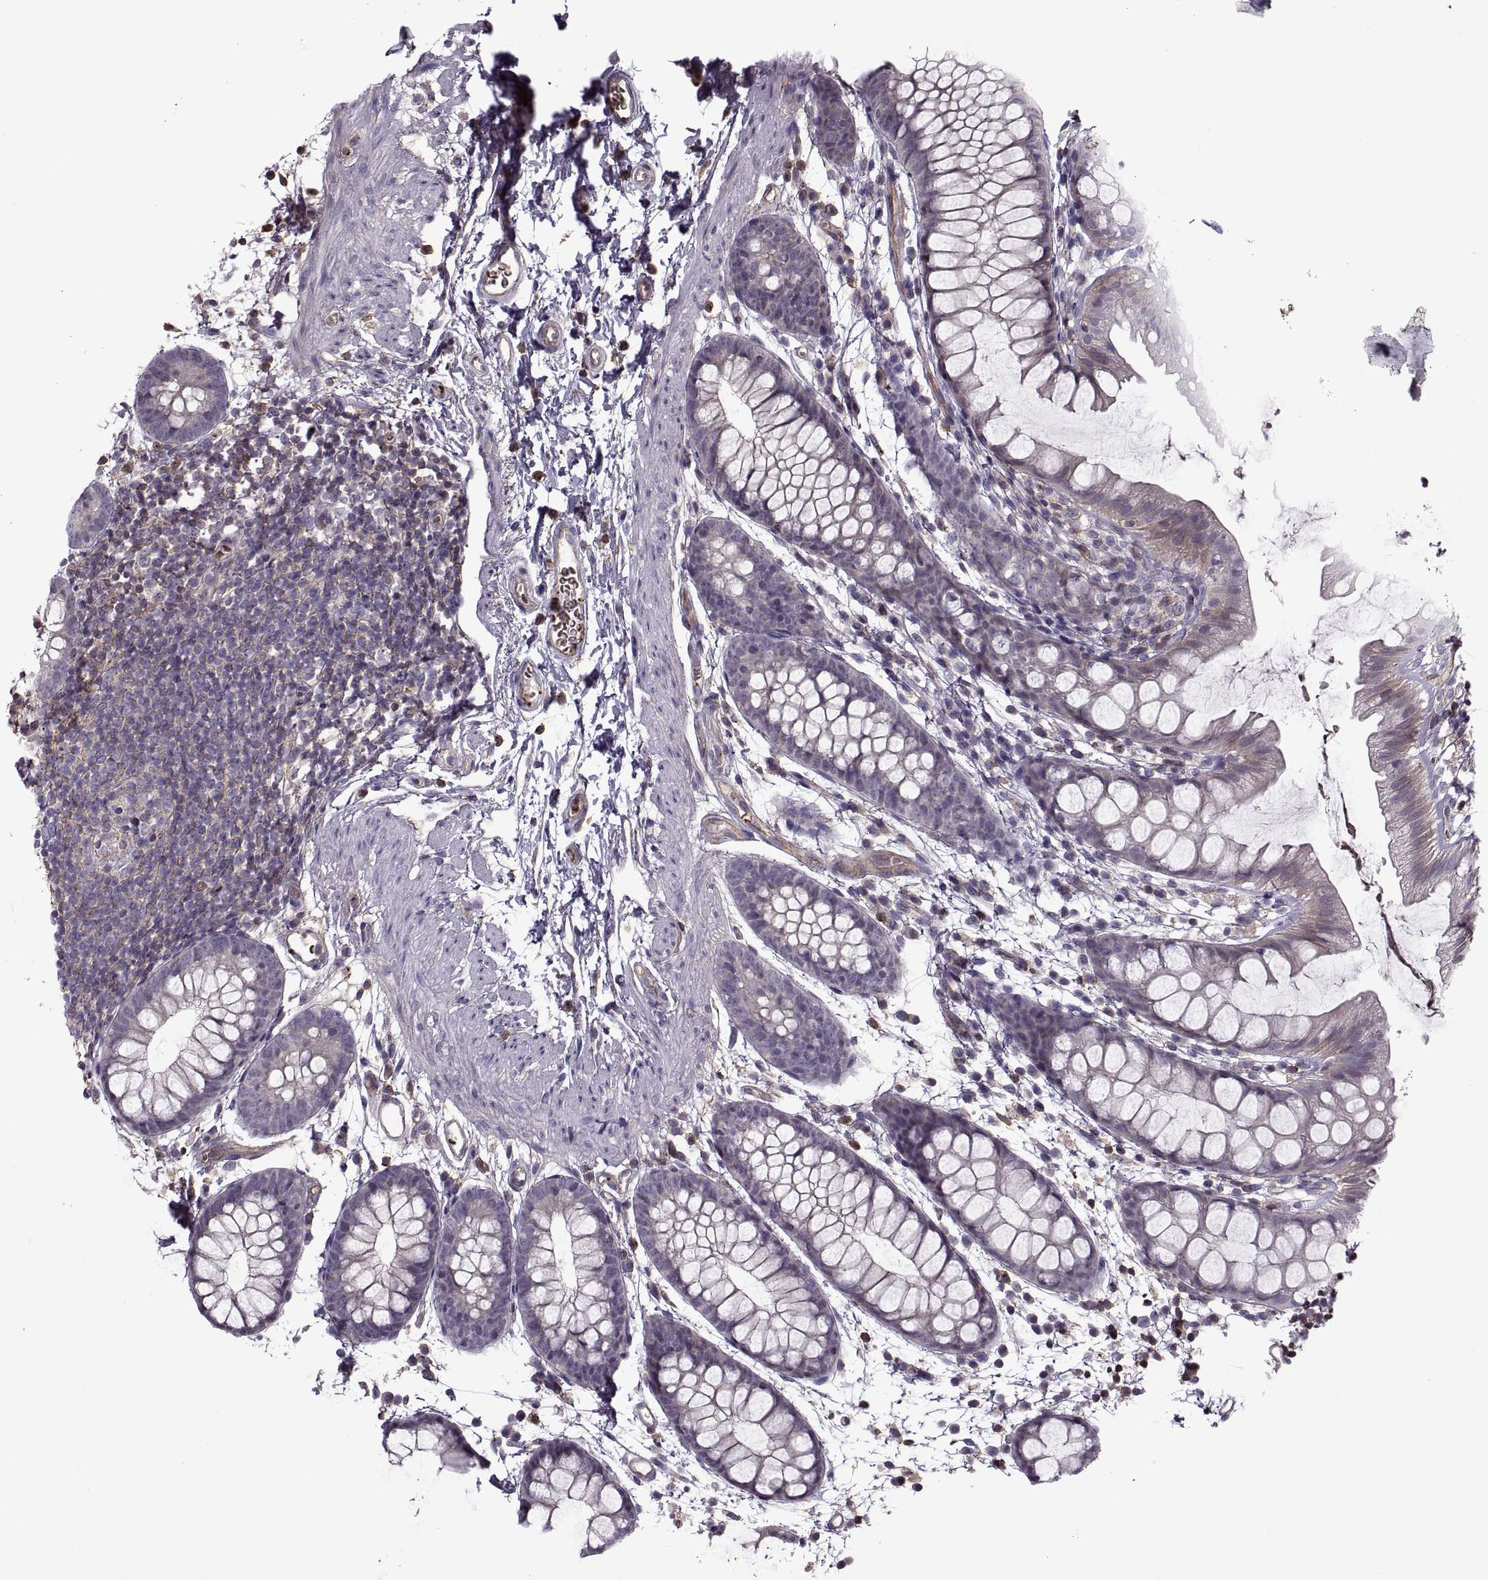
{"staining": {"intensity": "negative", "quantity": "none", "location": "none"}, "tissue": "rectum", "cell_type": "Glandular cells", "image_type": "normal", "snomed": [{"axis": "morphology", "description": "Normal tissue, NOS"}, {"axis": "topography", "description": "Rectum"}], "caption": "High magnification brightfield microscopy of normal rectum stained with DAB (brown) and counterstained with hematoxylin (blue): glandular cells show no significant expression.", "gene": "SLC2A14", "patient": {"sex": "male", "age": 57}}